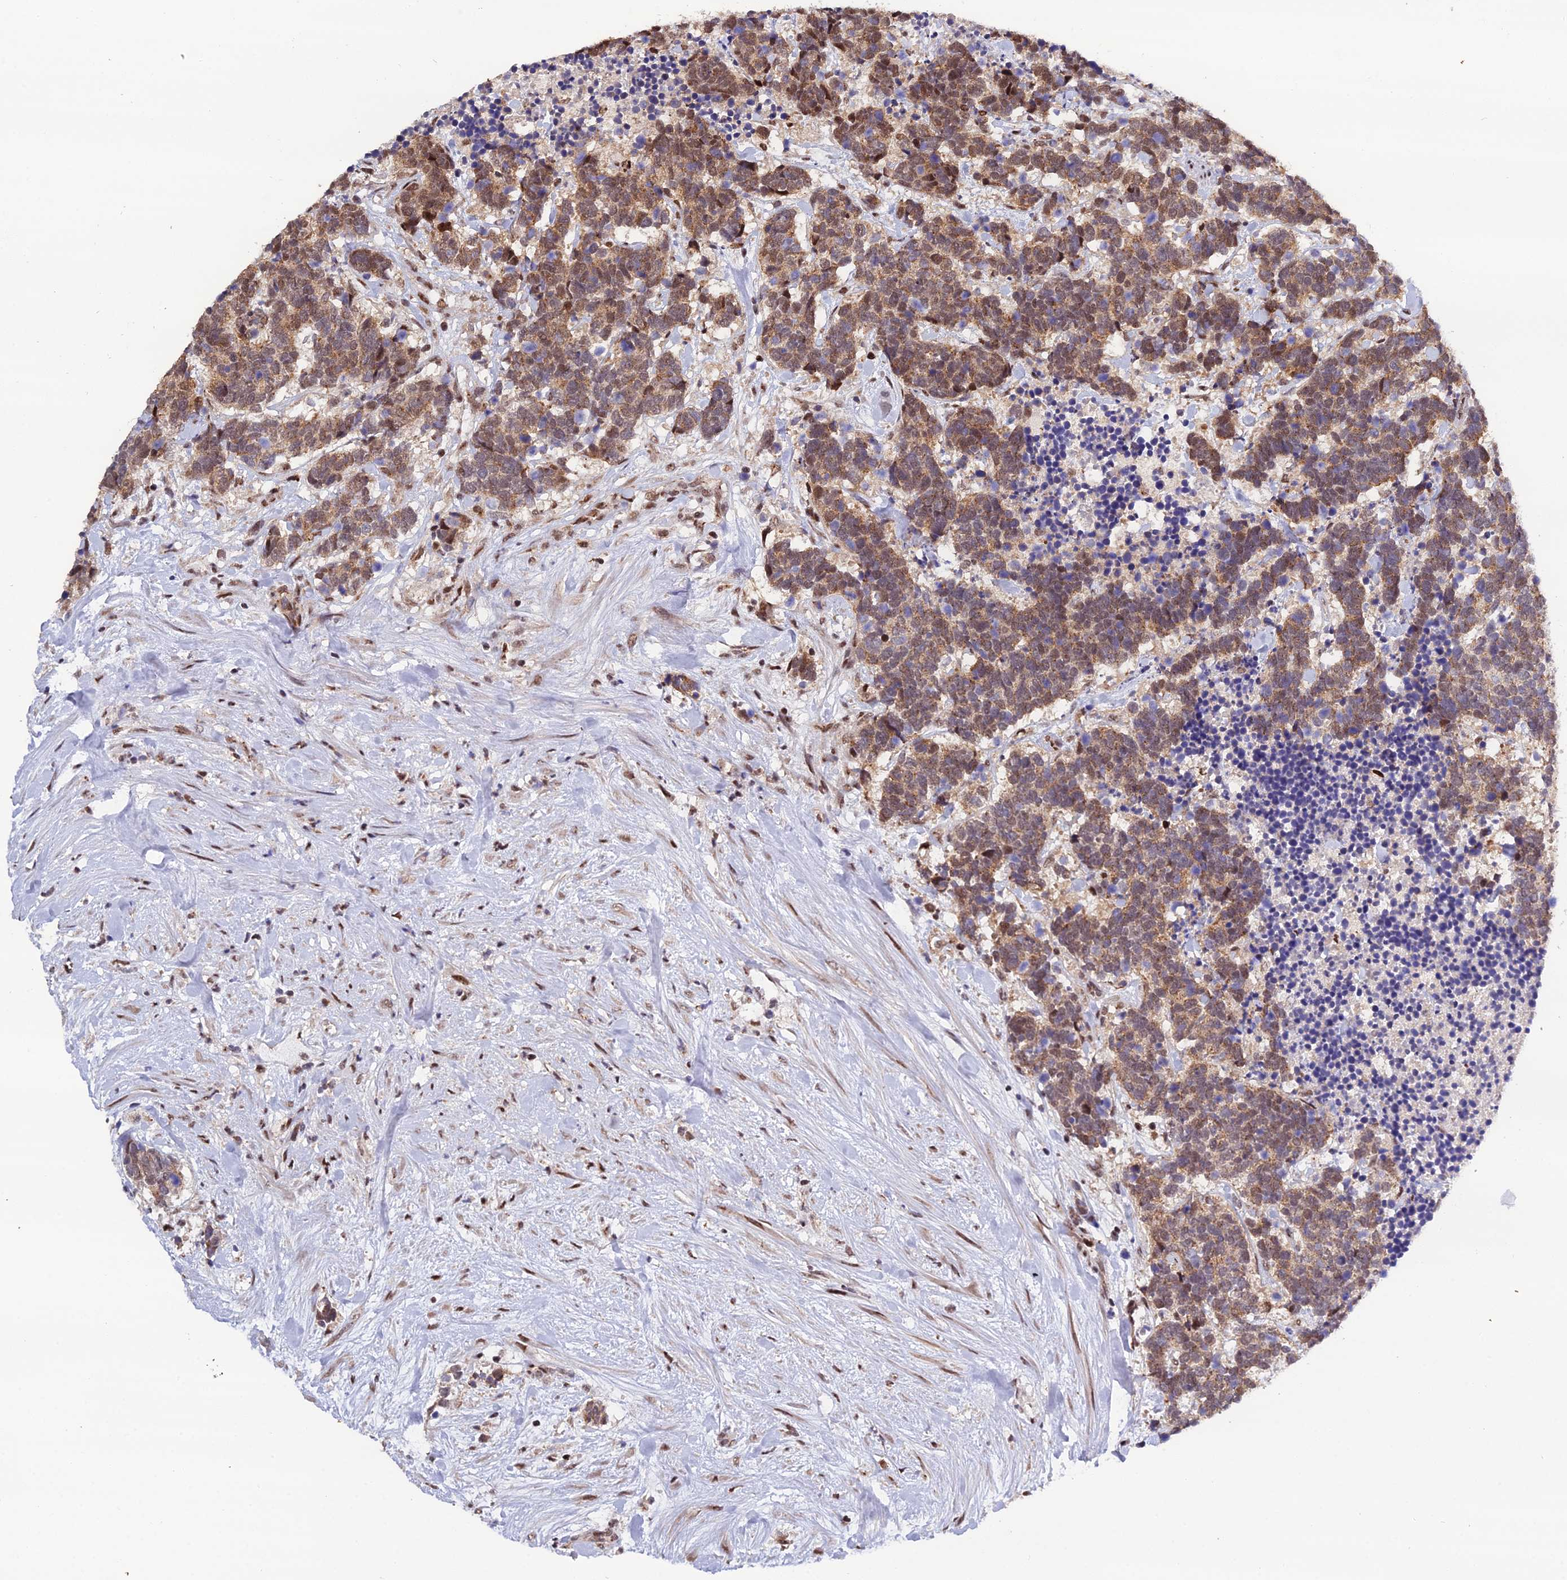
{"staining": {"intensity": "moderate", "quantity": ">75%", "location": "cytoplasmic/membranous,nuclear"}, "tissue": "carcinoid", "cell_type": "Tumor cells", "image_type": "cancer", "snomed": [{"axis": "morphology", "description": "Carcinoma, NOS"}, {"axis": "morphology", "description": "Carcinoid, malignant, NOS"}, {"axis": "topography", "description": "Prostate"}], "caption": "A micrograph of carcinoid stained for a protein shows moderate cytoplasmic/membranous and nuclear brown staining in tumor cells. (Brightfield microscopy of DAB IHC at high magnification).", "gene": "ARL2", "patient": {"sex": "male", "age": 57}}